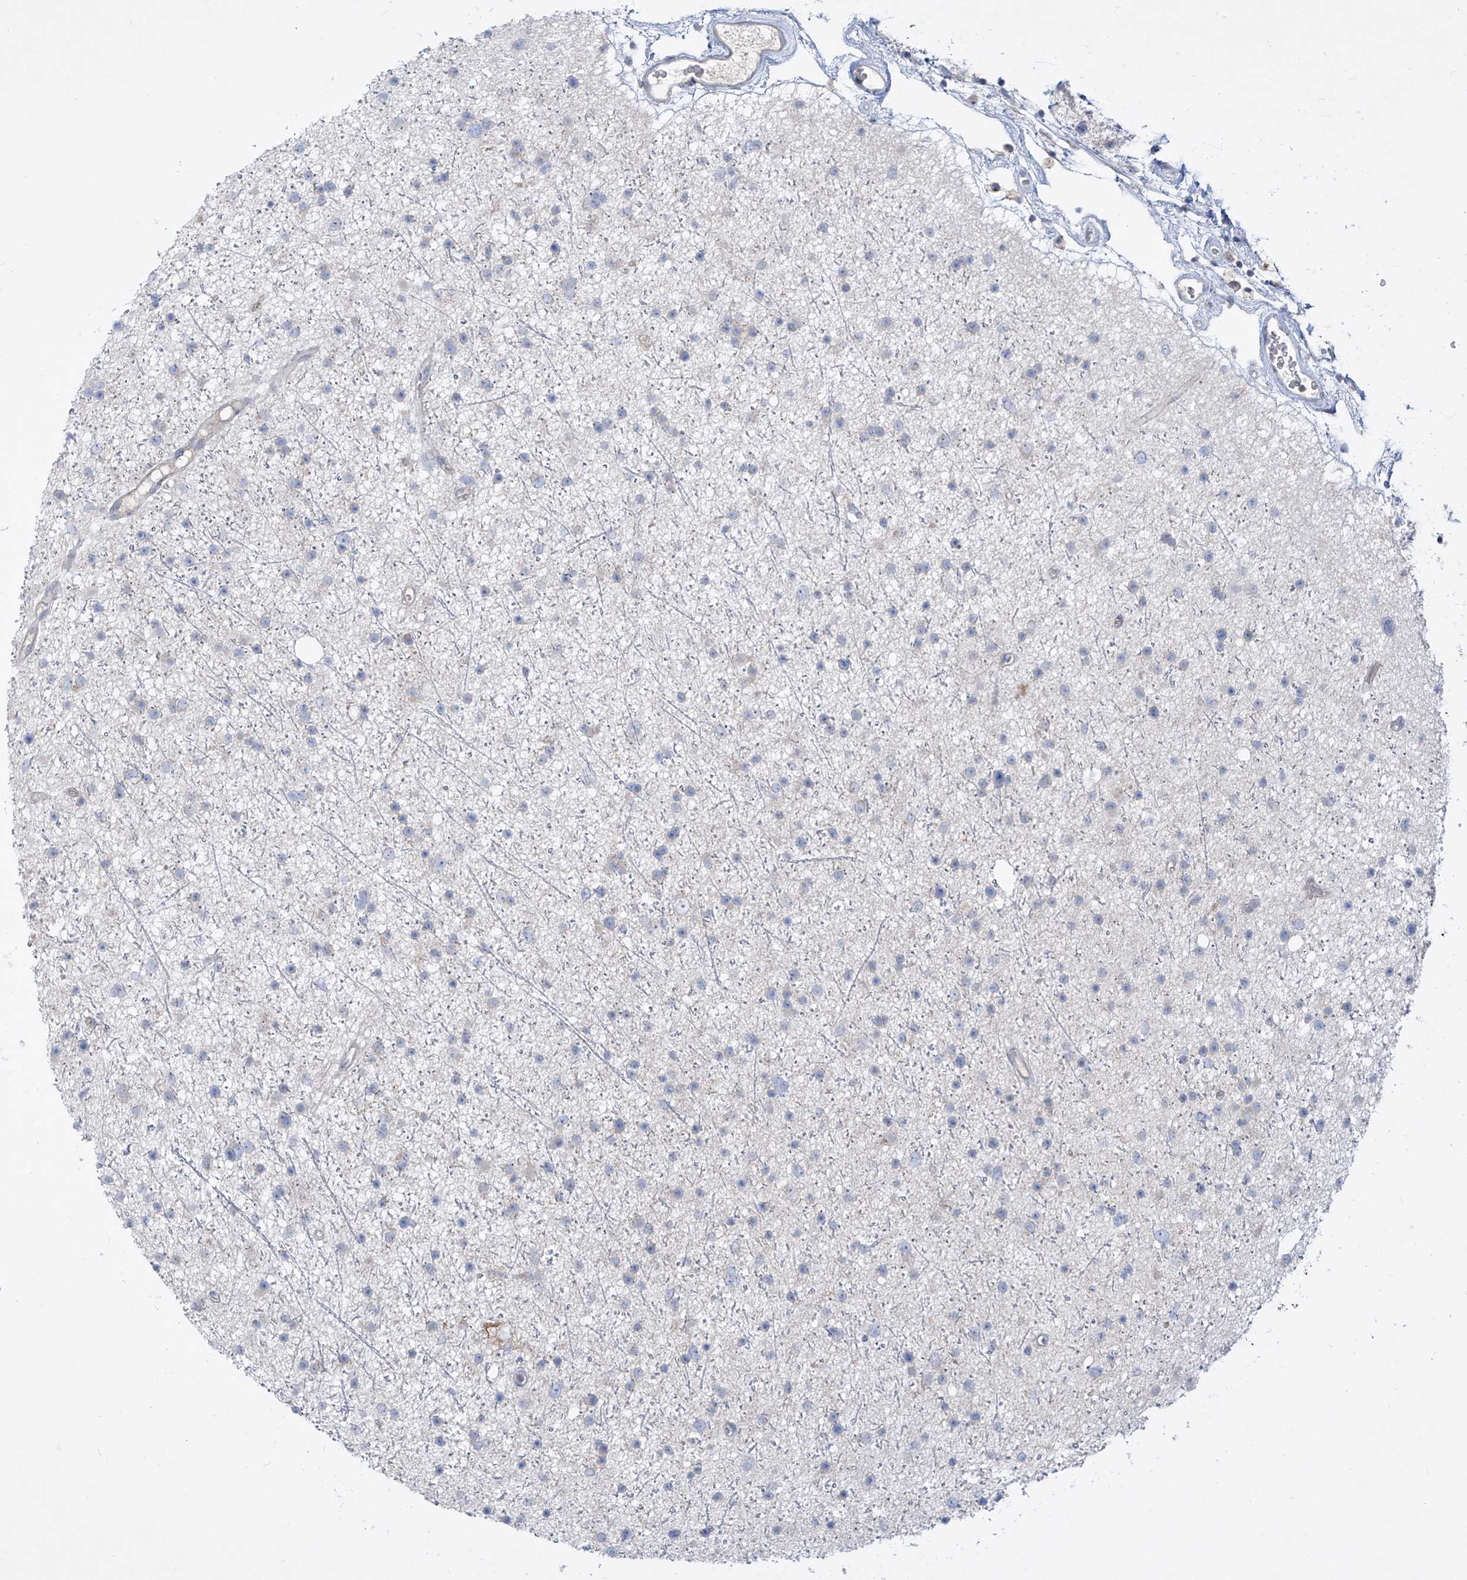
{"staining": {"intensity": "negative", "quantity": "none", "location": "none"}, "tissue": "glioma", "cell_type": "Tumor cells", "image_type": "cancer", "snomed": [{"axis": "morphology", "description": "Glioma, malignant, Low grade"}, {"axis": "topography", "description": "Cerebral cortex"}], "caption": "Tumor cells are negative for brown protein staining in low-grade glioma (malignant). (Stains: DAB immunohistochemistry (IHC) with hematoxylin counter stain, Microscopy: brightfield microscopy at high magnification).", "gene": "DGKQ", "patient": {"sex": "female", "age": 39}}